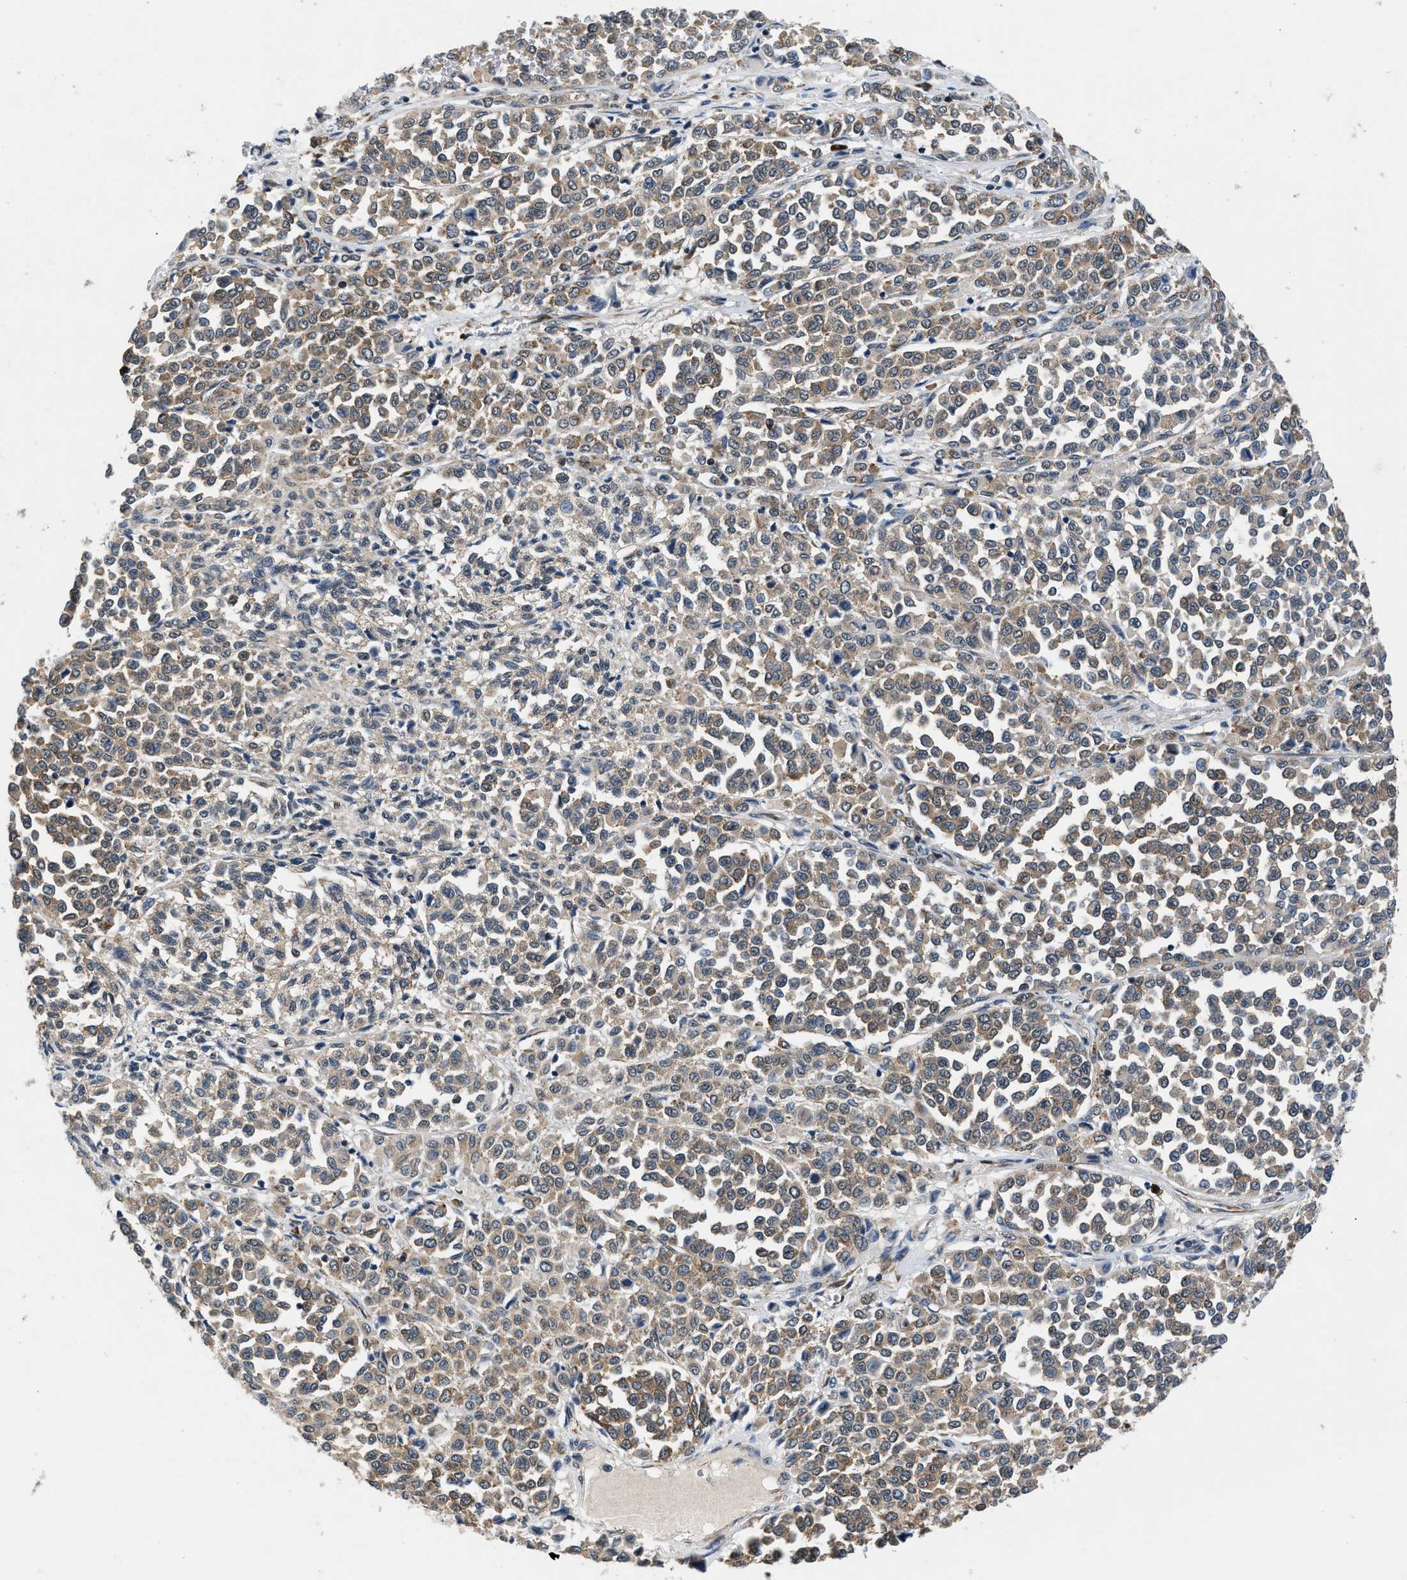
{"staining": {"intensity": "weak", "quantity": ">75%", "location": "cytoplasmic/membranous"}, "tissue": "melanoma", "cell_type": "Tumor cells", "image_type": "cancer", "snomed": [{"axis": "morphology", "description": "Malignant melanoma, Metastatic site"}, {"axis": "topography", "description": "Pancreas"}], "caption": "Immunohistochemistry micrograph of neoplastic tissue: malignant melanoma (metastatic site) stained using immunohistochemistry (IHC) demonstrates low levels of weak protein expression localized specifically in the cytoplasmic/membranous of tumor cells, appearing as a cytoplasmic/membranous brown color.", "gene": "PA2G4", "patient": {"sex": "female", "age": 30}}